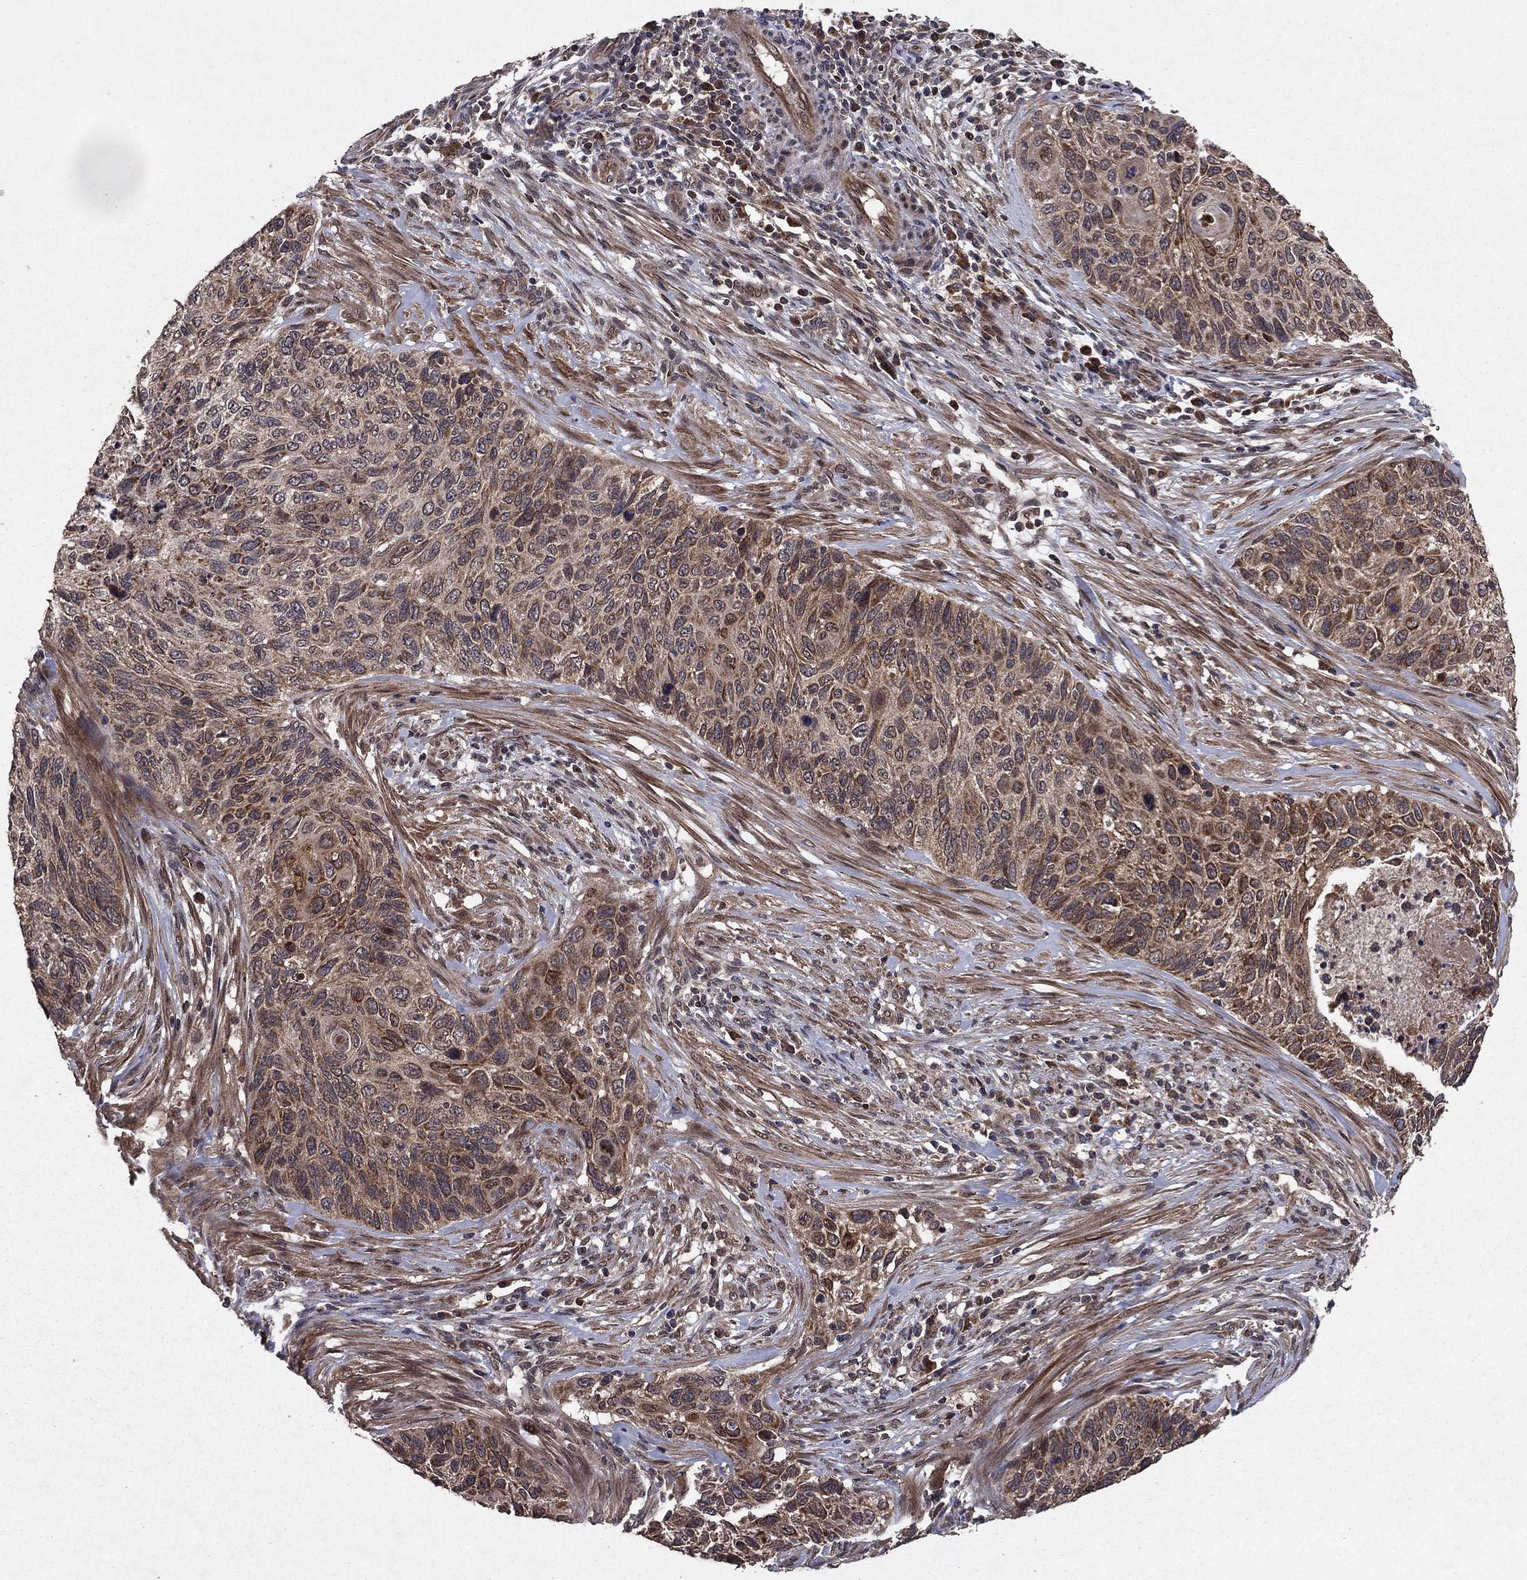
{"staining": {"intensity": "strong", "quantity": "<25%", "location": "cytoplasmic/membranous"}, "tissue": "cervical cancer", "cell_type": "Tumor cells", "image_type": "cancer", "snomed": [{"axis": "morphology", "description": "Squamous cell carcinoma, NOS"}, {"axis": "topography", "description": "Cervix"}], "caption": "The histopathology image exhibits staining of cervical squamous cell carcinoma, revealing strong cytoplasmic/membranous protein expression (brown color) within tumor cells. Nuclei are stained in blue.", "gene": "DHRS1", "patient": {"sex": "female", "age": 70}}